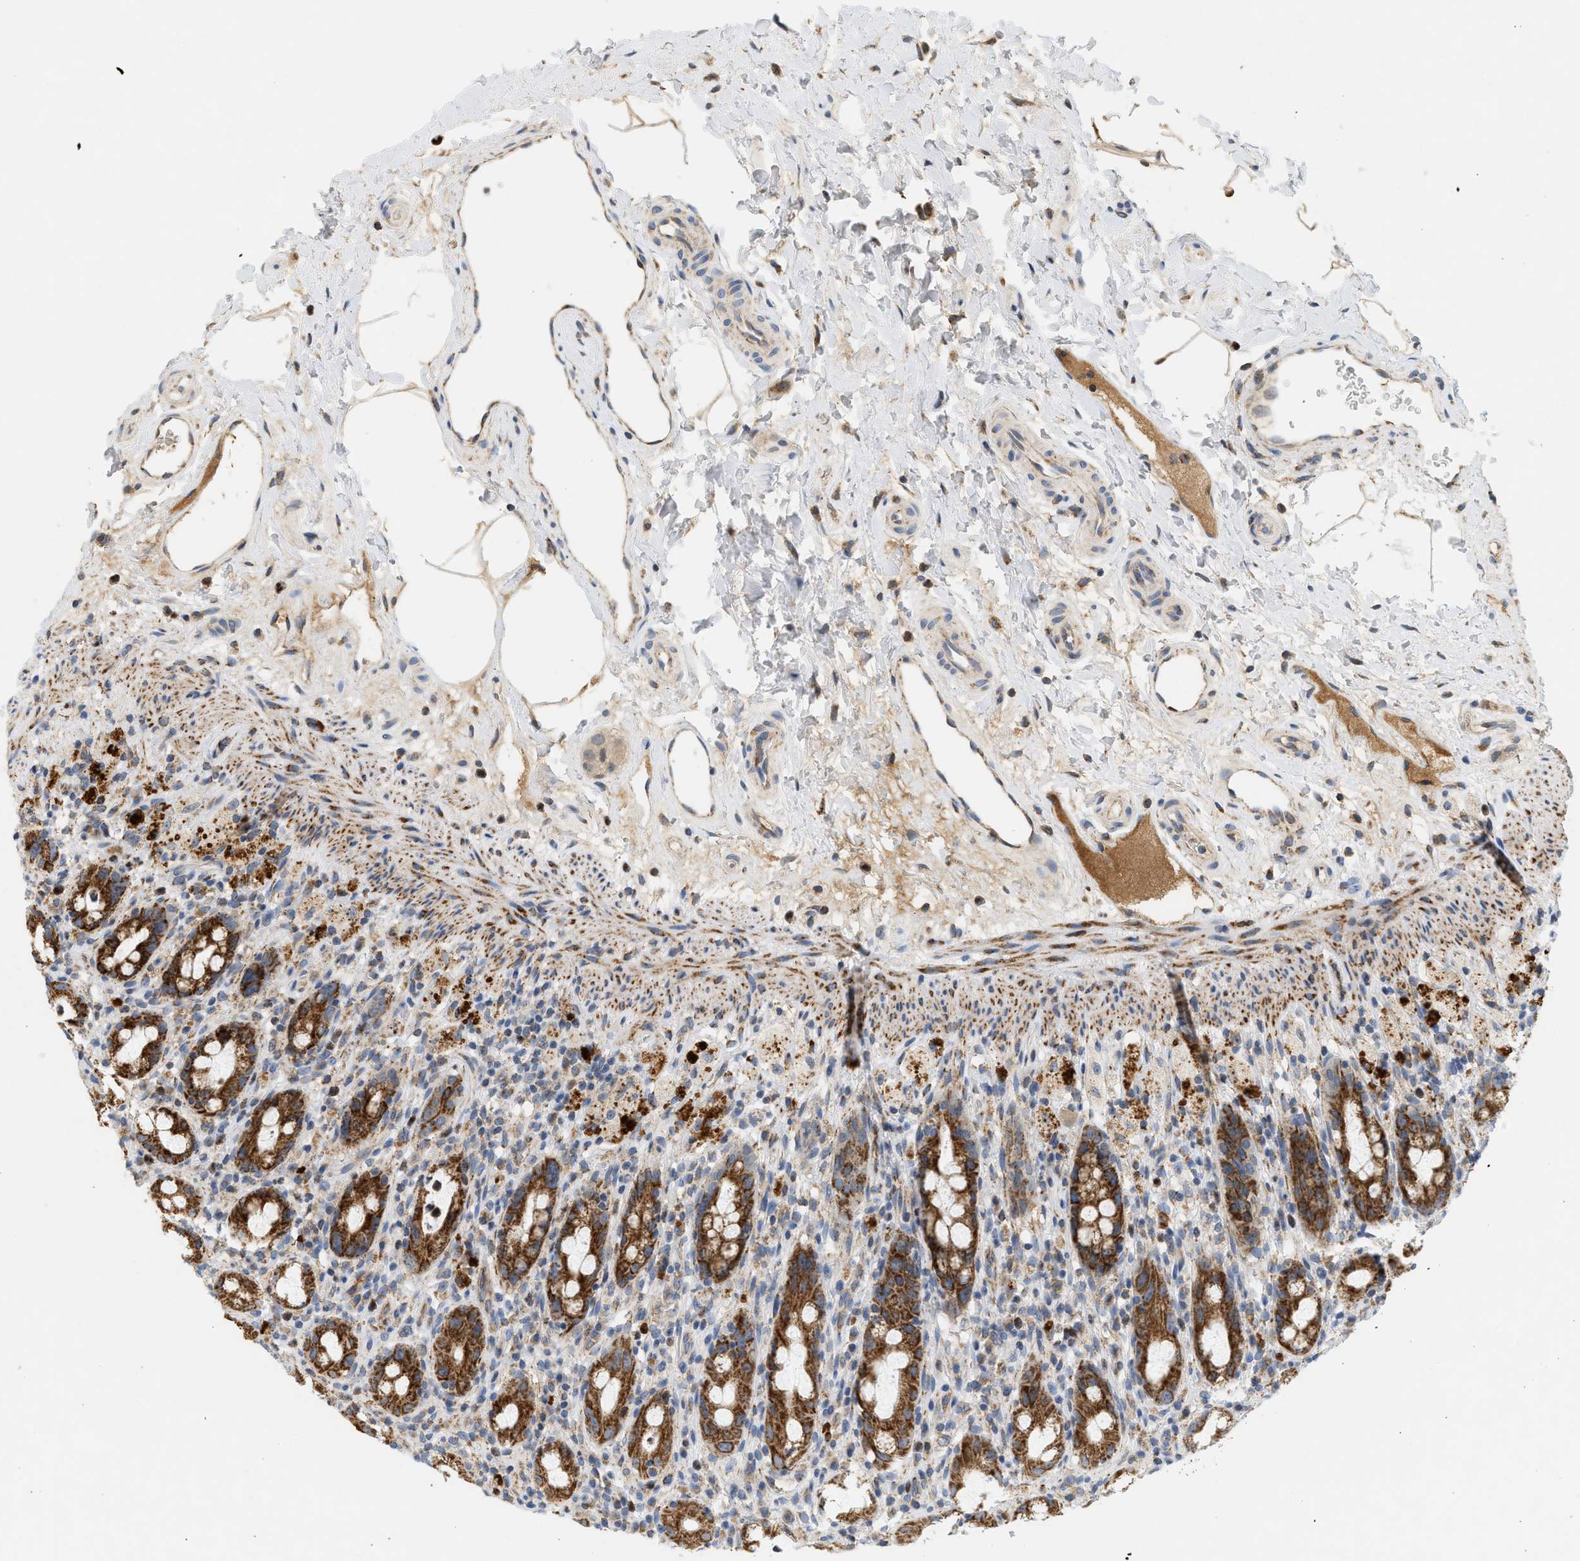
{"staining": {"intensity": "strong", "quantity": ">75%", "location": "cytoplasmic/membranous"}, "tissue": "rectum", "cell_type": "Glandular cells", "image_type": "normal", "snomed": [{"axis": "morphology", "description": "Normal tissue, NOS"}, {"axis": "topography", "description": "Rectum"}], "caption": "Immunohistochemistry of unremarkable human rectum displays high levels of strong cytoplasmic/membranous expression in approximately >75% of glandular cells. The staining was performed using DAB, with brown indicating positive protein expression. Nuclei are stained blue with hematoxylin.", "gene": "MCU", "patient": {"sex": "male", "age": 44}}